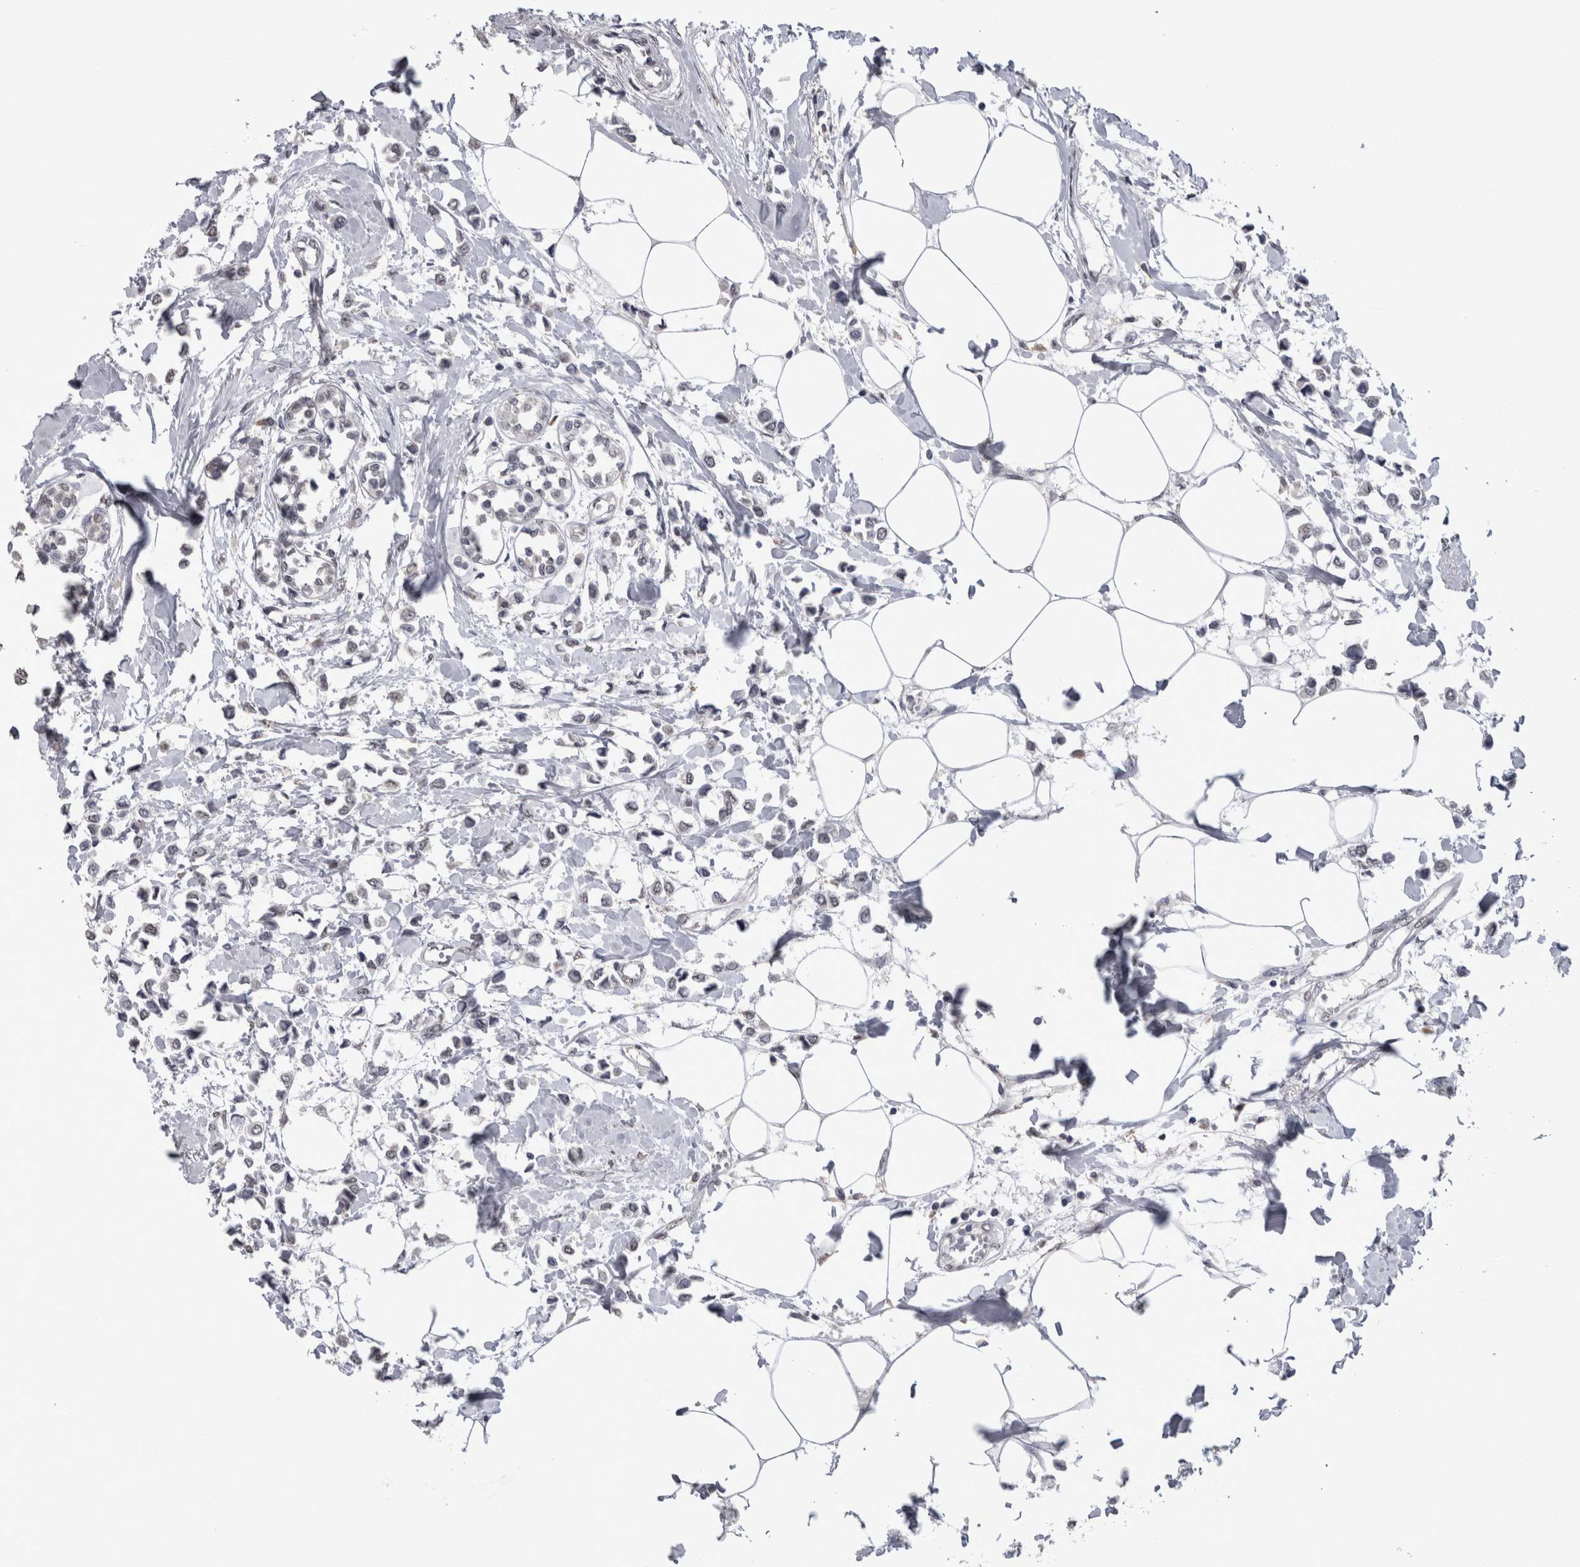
{"staining": {"intensity": "negative", "quantity": "none", "location": "none"}, "tissue": "breast cancer", "cell_type": "Tumor cells", "image_type": "cancer", "snomed": [{"axis": "morphology", "description": "Lobular carcinoma"}, {"axis": "topography", "description": "Breast"}], "caption": "Immunohistochemistry (IHC) of human breast cancer displays no expression in tumor cells. (DAB IHC with hematoxylin counter stain).", "gene": "PAX5", "patient": {"sex": "female", "age": 51}}